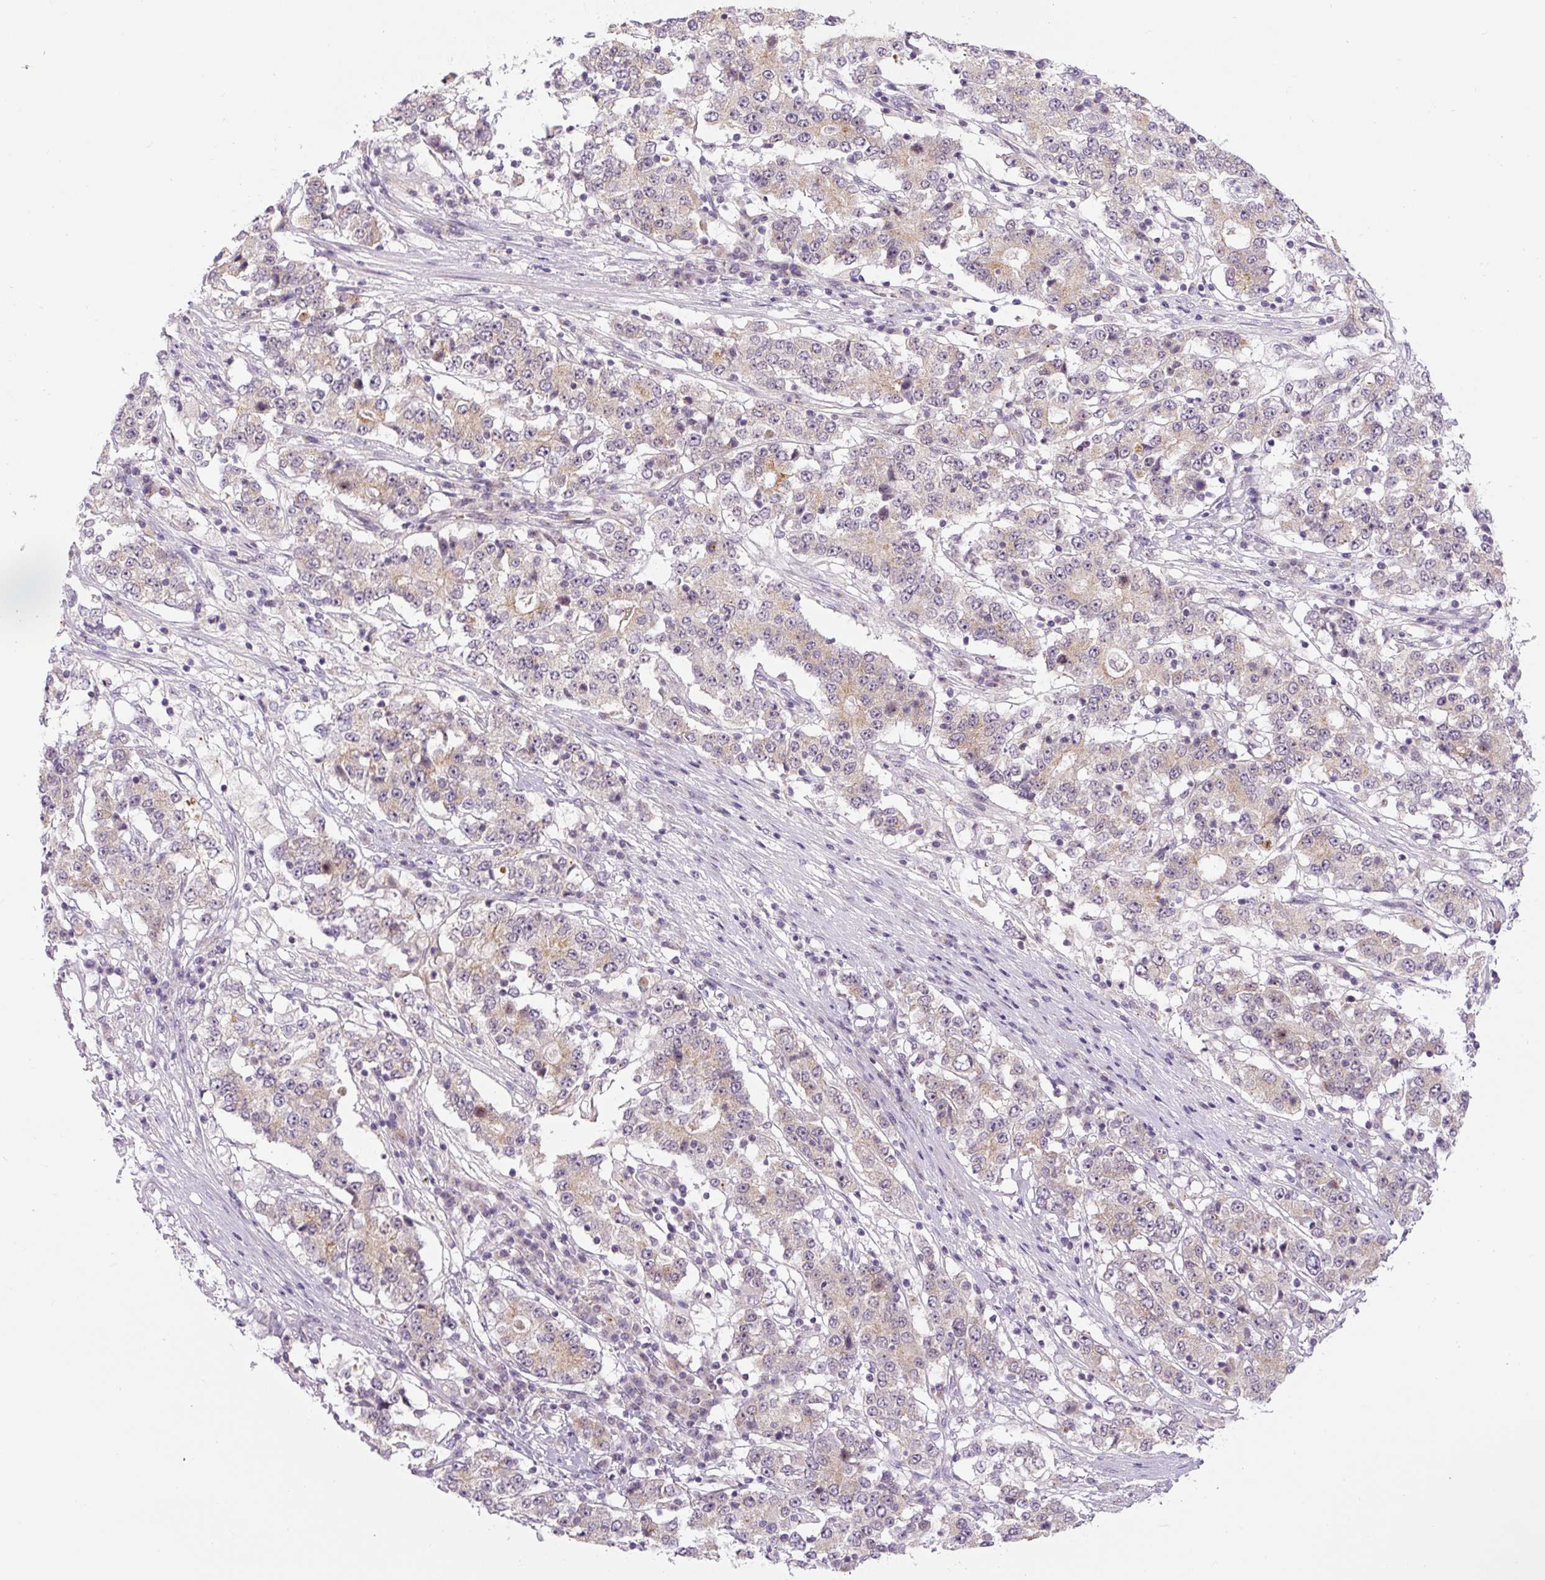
{"staining": {"intensity": "weak", "quantity": "25%-75%", "location": "cytoplasmic/membranous"}, "tissue": "stomach cancer", "cell_type": "Tumor cells", "image_type": "cancer", "snomed": [{"axis": "morphology", "description": "Adenocarcinoma, NOS"}, {"axis": "topography", "description": "Stomach"}], "caption": "Tumor cells demonstrate weak cytoplasmic/membranous staining in approximately 25%-75% of cells in adenocarcinoma (stomach).", "gene": "PCM1", "patient": {"sex": "male", "age": 59}}